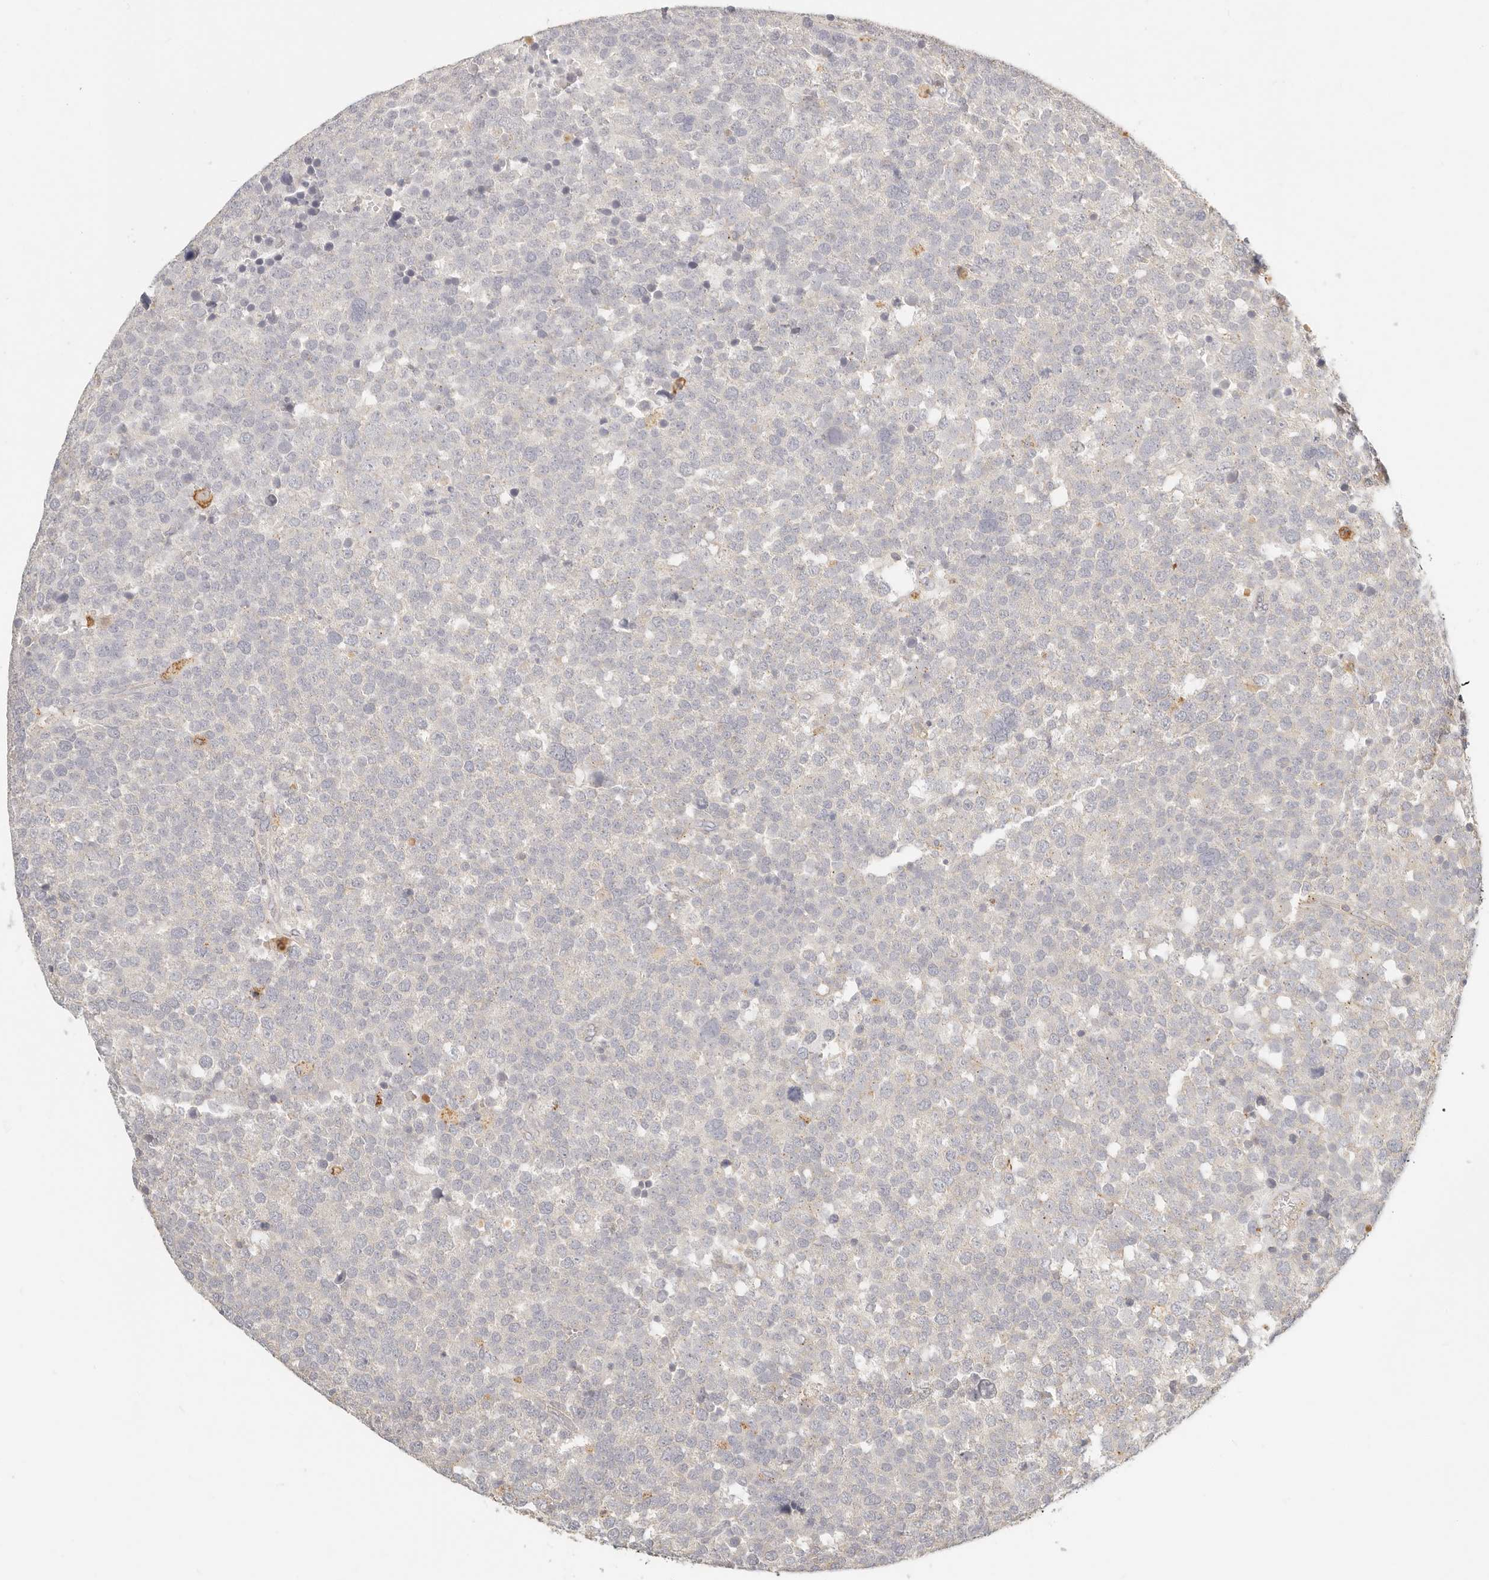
{"staining": {"intensity": "negative", "quantity": "none", "location": "none"}, "tissue": "testis cancer", "cell_type": "Tumor cells", "image_type": "cancer", "snomed": [{"axis": "morphology", "description": "Seminoma, NOS"}, {"axis": "topography", "description": "Testis"}], "caption": "Tumor cells show no significant positivity in testis cancer.", "gene": "CNMD", "patient": {"sex": "male", "age": 71}}